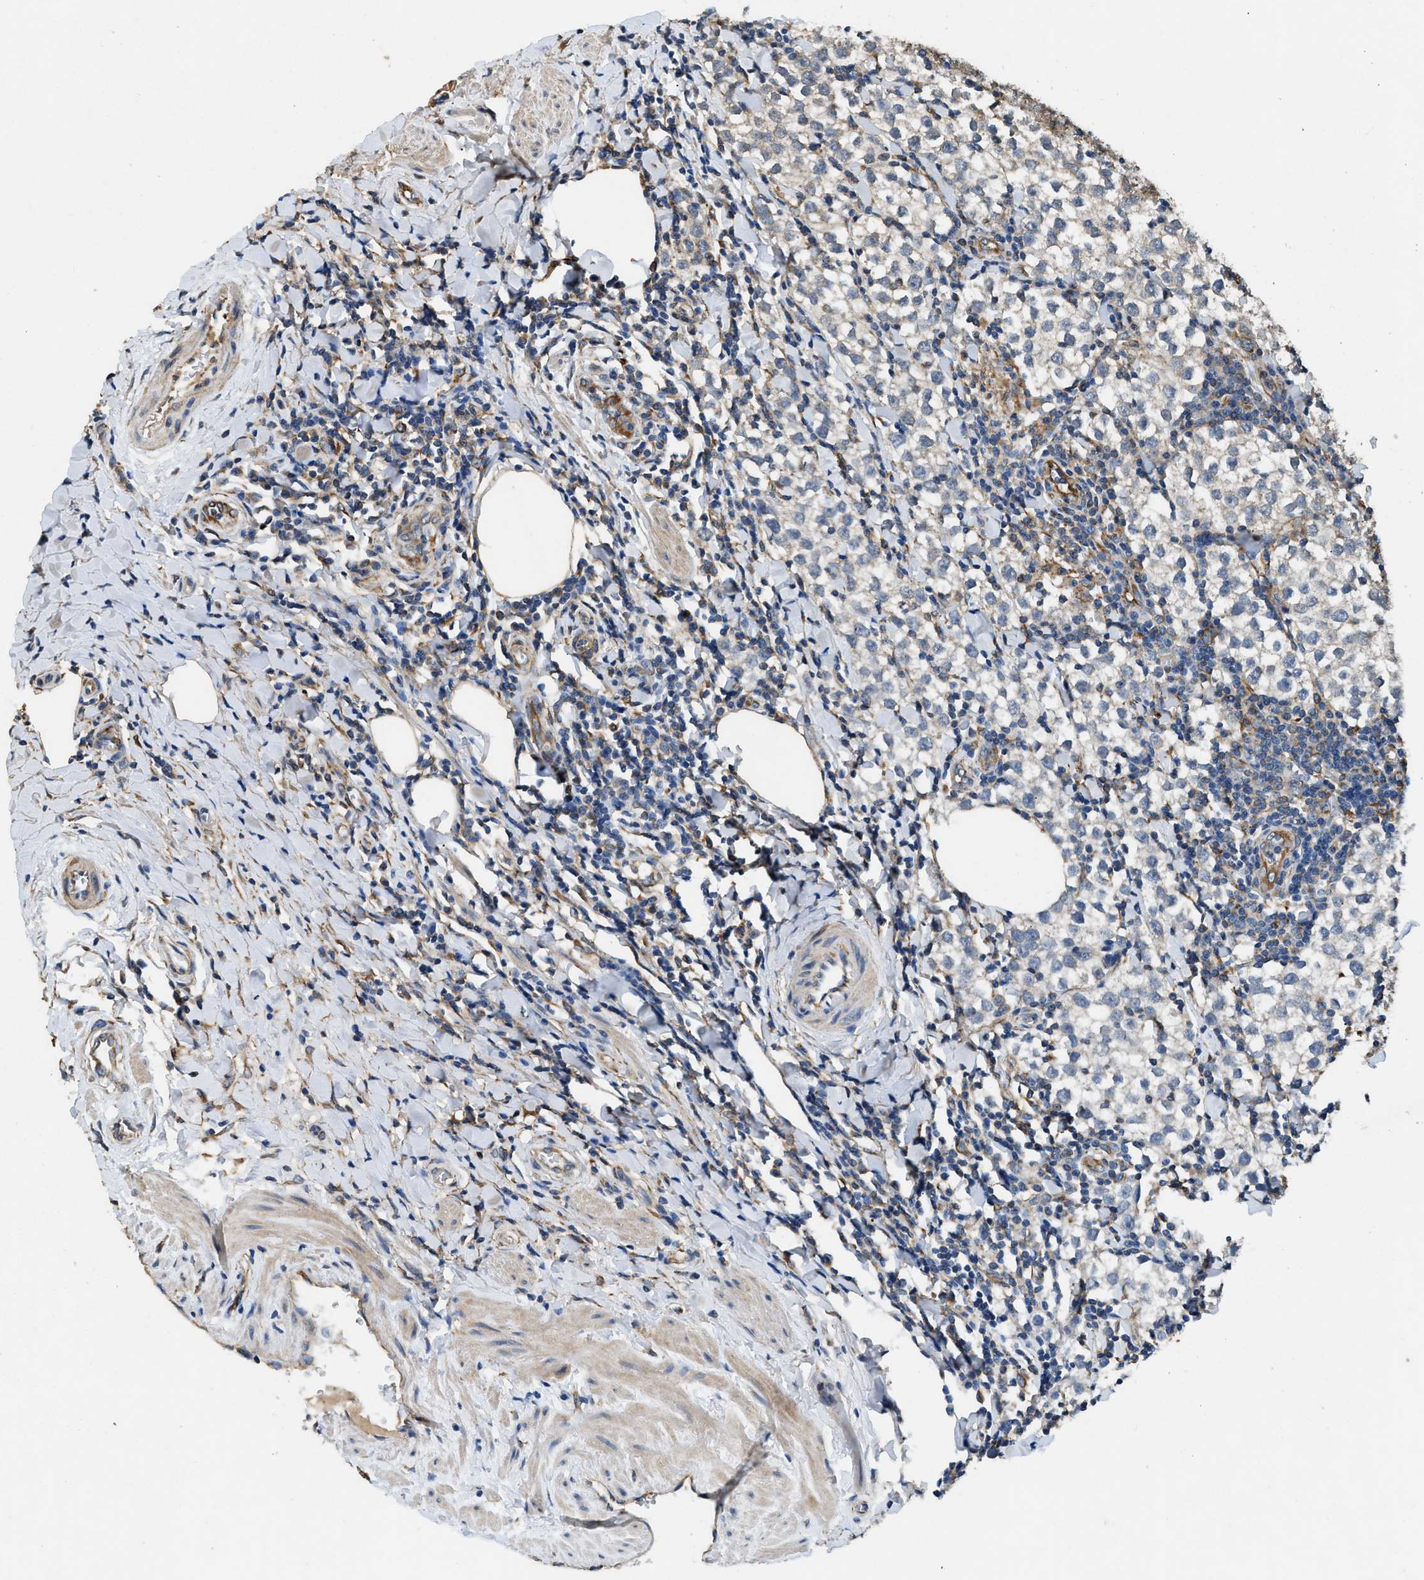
{"staining": {"intensity": "weak", "quantity": "<25%", "location": "cytoplasmic/membranous"}, "tissue": "testis cancer", "cell_type": "Tumor cells", "image_type": "cancer", "snomed": [{"axis": "morphology", "description": "Seminoma, NOS"}, {"axis": "morphology", "description": "Carcinoma, Embryonal, NOS"}, {"axis": "topography", "description": "Testis"}], "caption": "Histopathology image shows no significant protein staining in tumor cells of seminoma (testis).", "gene": "CDK15", "patient": {"sex": "male", "age": 36}}